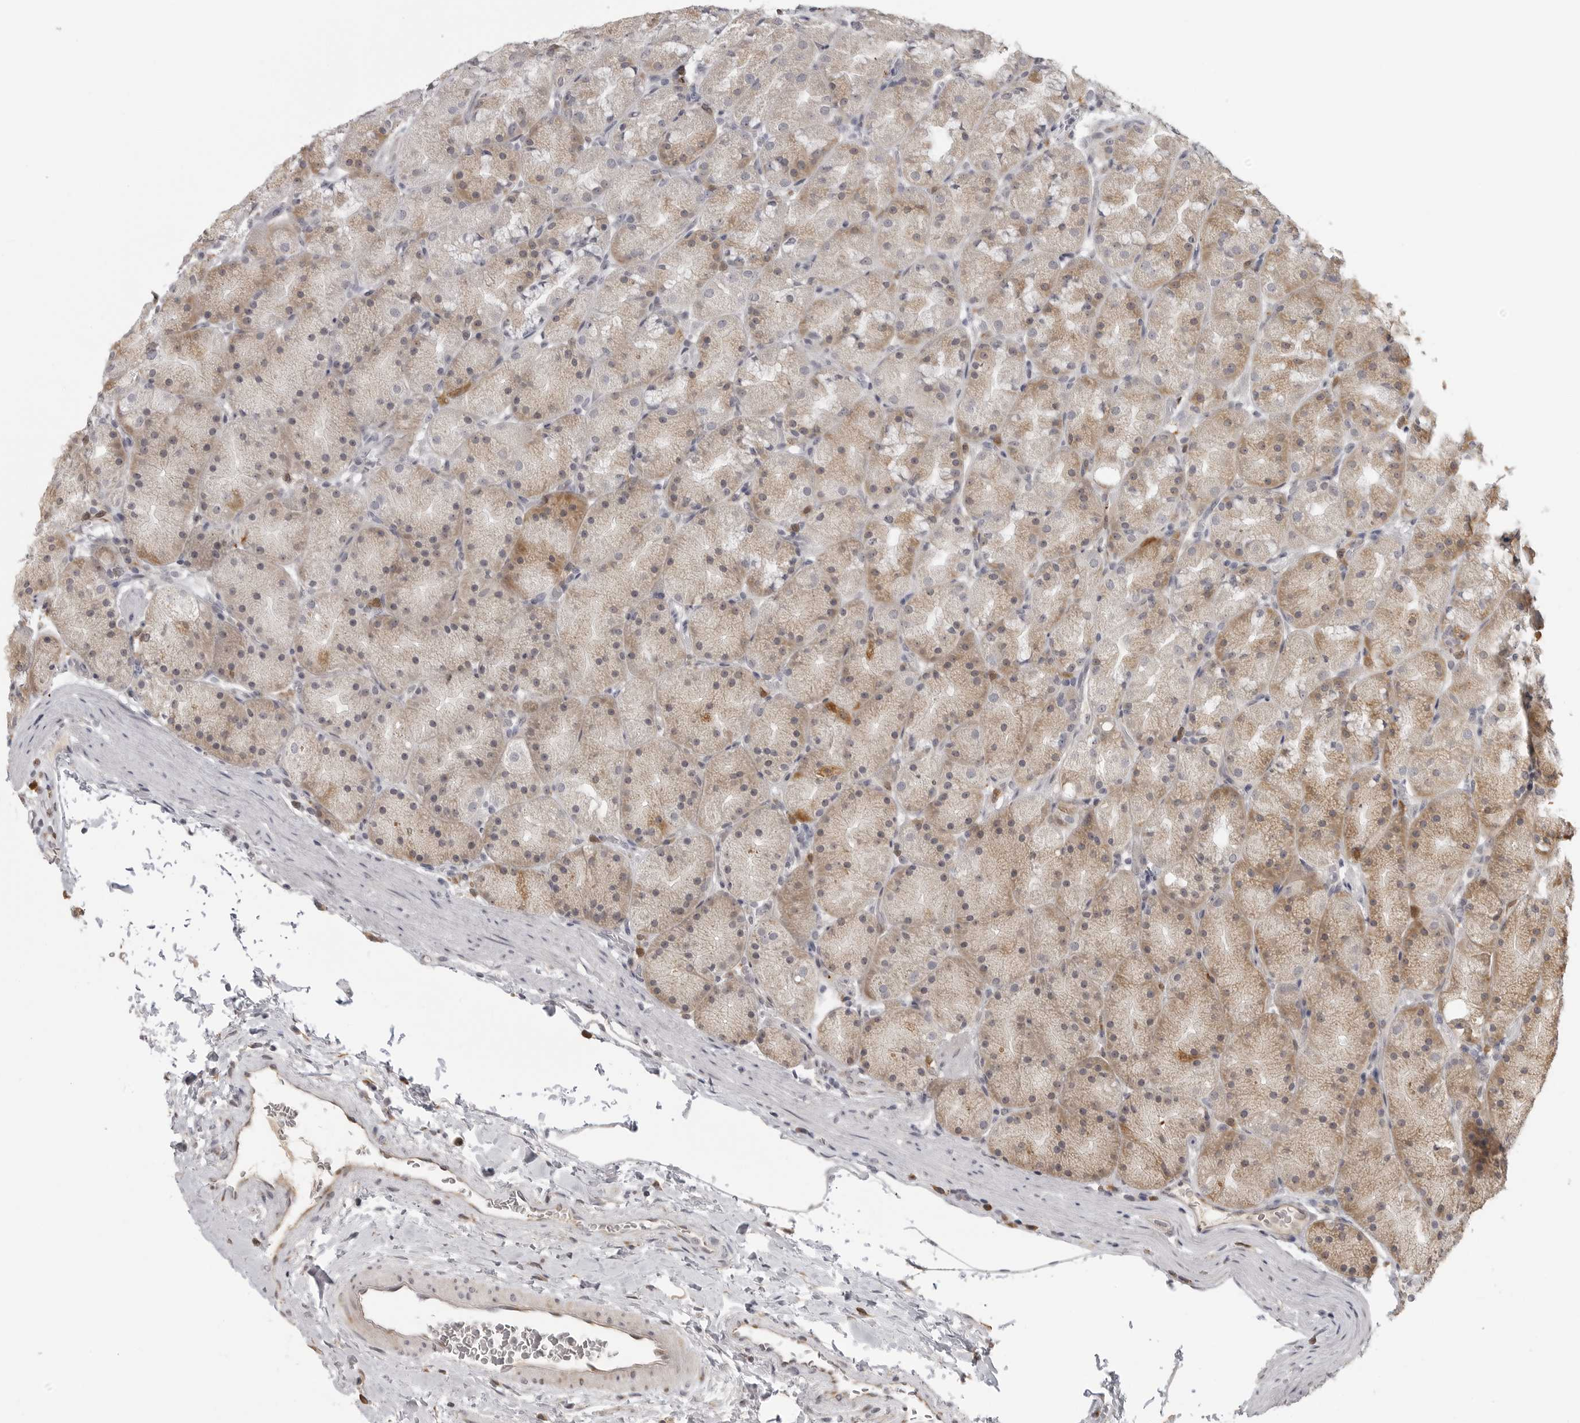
{"staining": {"intensity": "weak", "quantity": "25%-75%", "location": "cytoplasmic/membranous"}, "tissue": "stomach", "cell_type": "Glandular cells", "image_type": "normal", "snomed": [{"axis": "morphology", "description": "Normal tissue, NOS"}, {"axis": "topography", "description": "Stomach, upper"}, {"axis": "topography", "description": "Stomach"}], "caption": "Protein expression analysis of normal stomach displays weak cytoplasmic/membranous staining in about 25%-75% of glandular cells. The staining is performed using DAB (3,3'-diaminobenzidine) brown chromogen to label protein expression. The nuclei are counter-stained blue using hematoxylin.", "gene": "IDO1", "patient": {"sex": "male", "age": 48}}